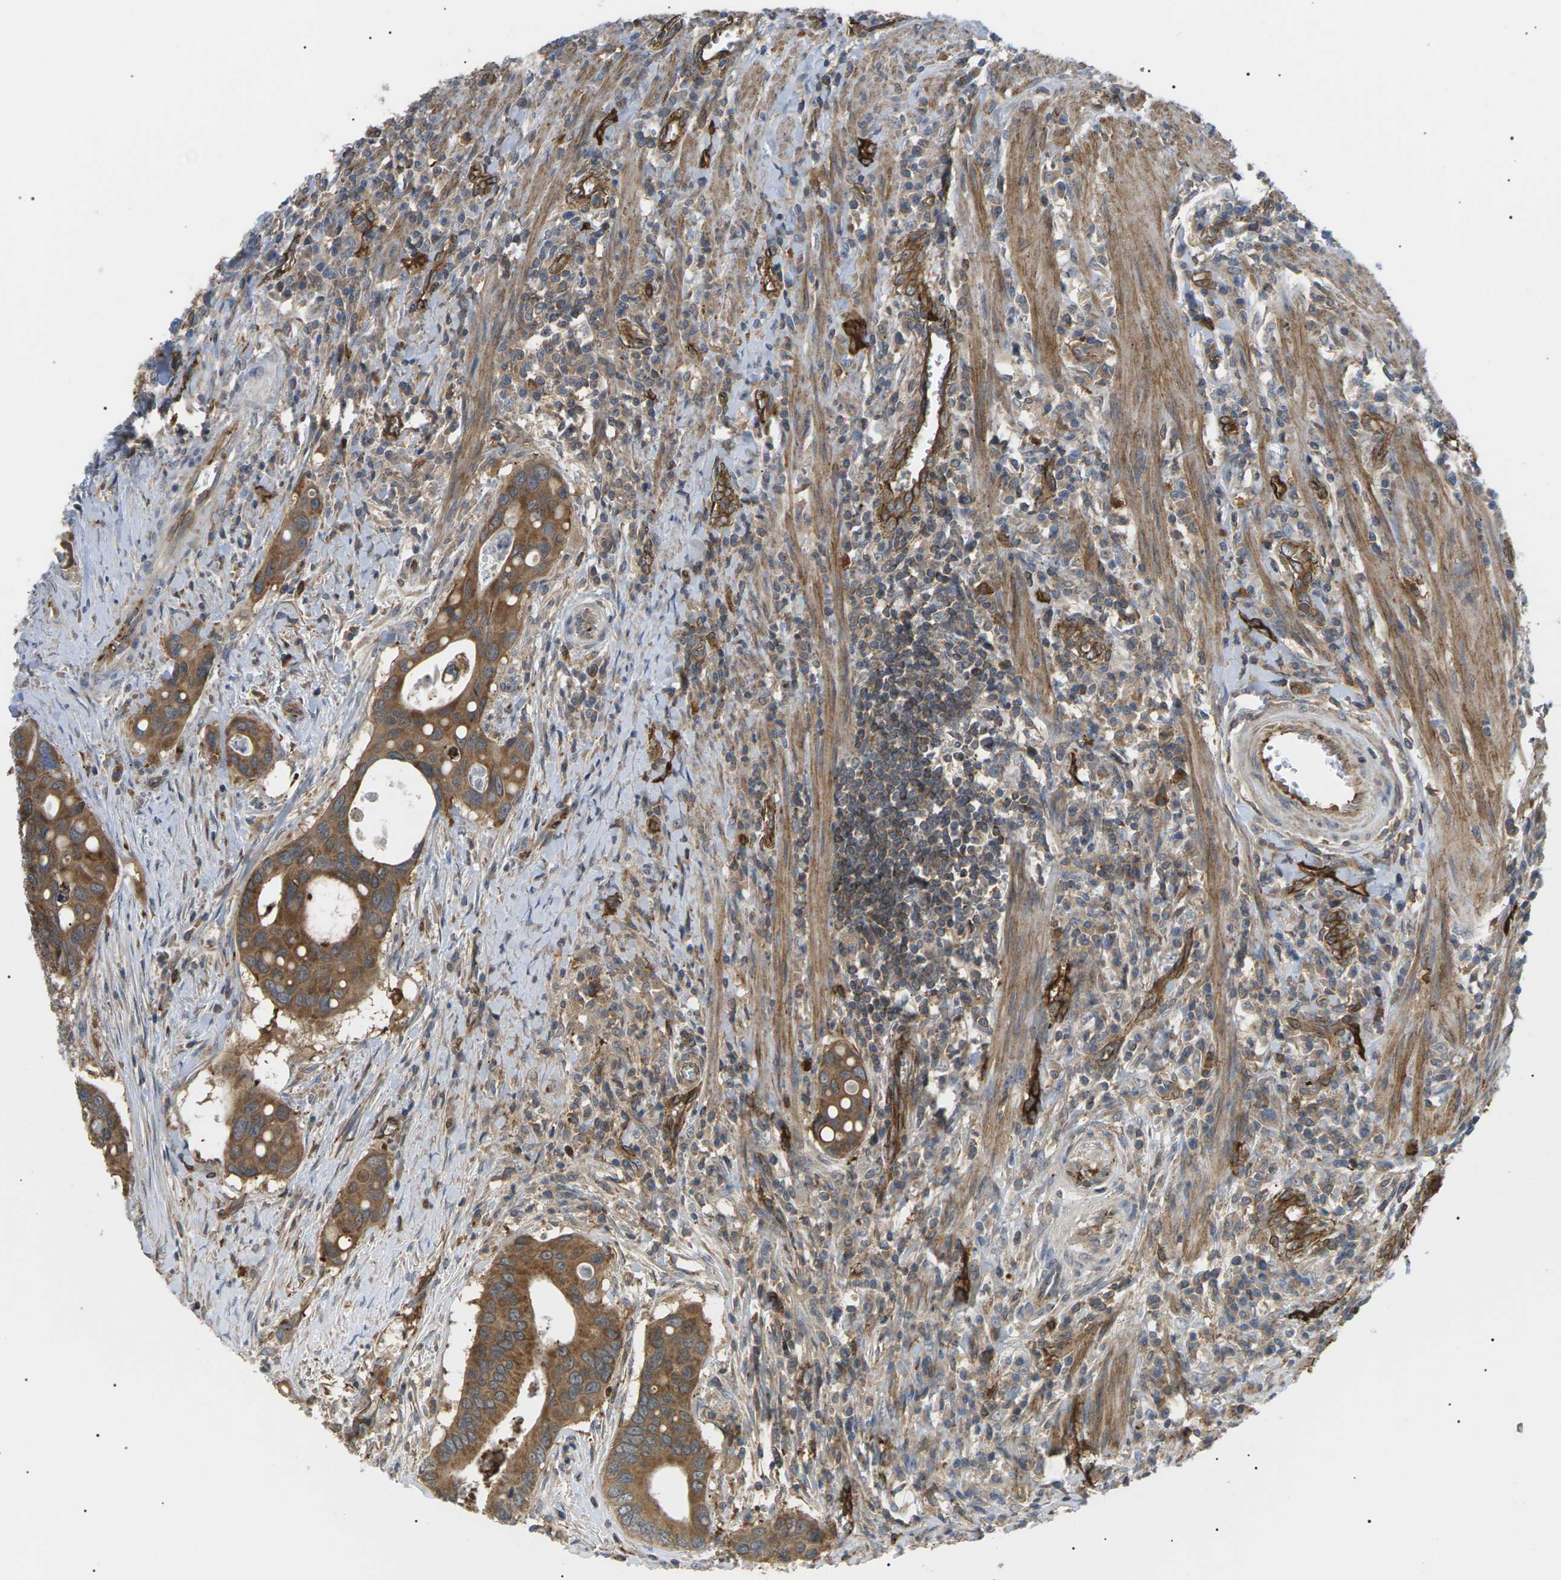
{"staining": {"intensity": "moderate", "quantity": ">75%", "location": "cytoplasmic/membranous"}, "tissue": "colorectal cancer", "cell_type": "Tumor cells", "image_type": "cancer", "snomed": [{"axis": "morphology", "description": "Inflammation, NOS"}, {"axis": "morphology", "description": "Adenocarcinoma, NOS"}, {"axis": "topography", "description": "Colon"}], "caption": "Protein expression analysis of colorectal cancer (adenocarcinoma) exhibits moderate cytoplasmic/membranous expression in approximately >75% of tumor cells.", "gene": "TMTC4", "patient": {"sex": "male", "age": 72}}